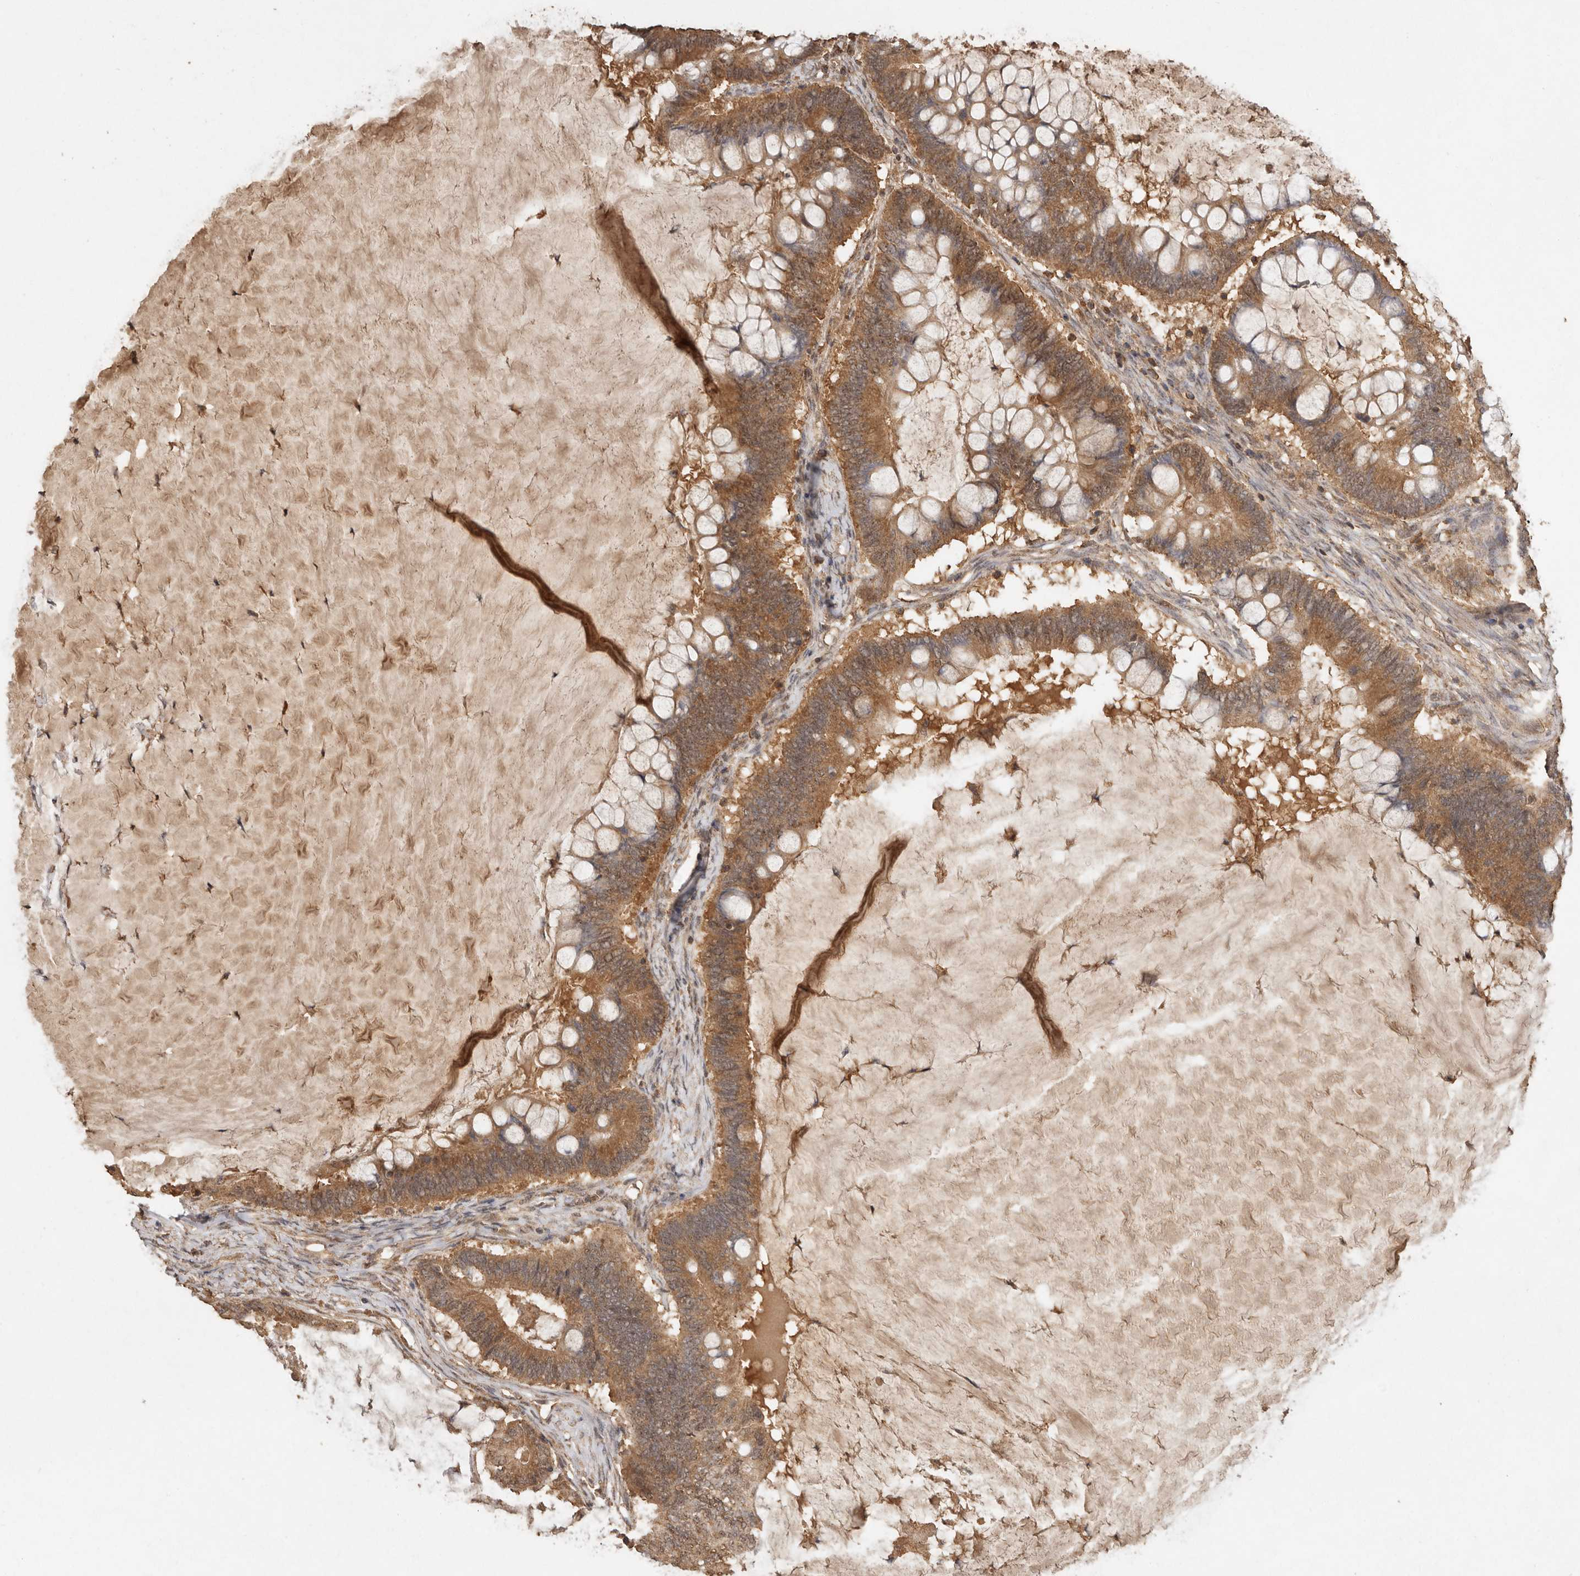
{"staining": {"intensity": "moderate", "quantity": ">75%", "location": "cytoplasmic/membranous"}, "tissue": "ovarian cancer", "cell_type": "Tumor cells", "image_type": "cancer", "snomed": [{"axis": "morphology", "description": "Cystadenocarcinoma, mucinous, NOS"}, {"axis": "topography", "description": "Ovary"}], "caption": "Ovarian mucinous cystadenocarcinoma was stained to show a protein in brown. There is medium levels of moderate cytoplasmic/membranous positivity in approximately >75% of tumor cells.", "gene": "RWDD1", "patient": {"sex": "female", "age": 61}}